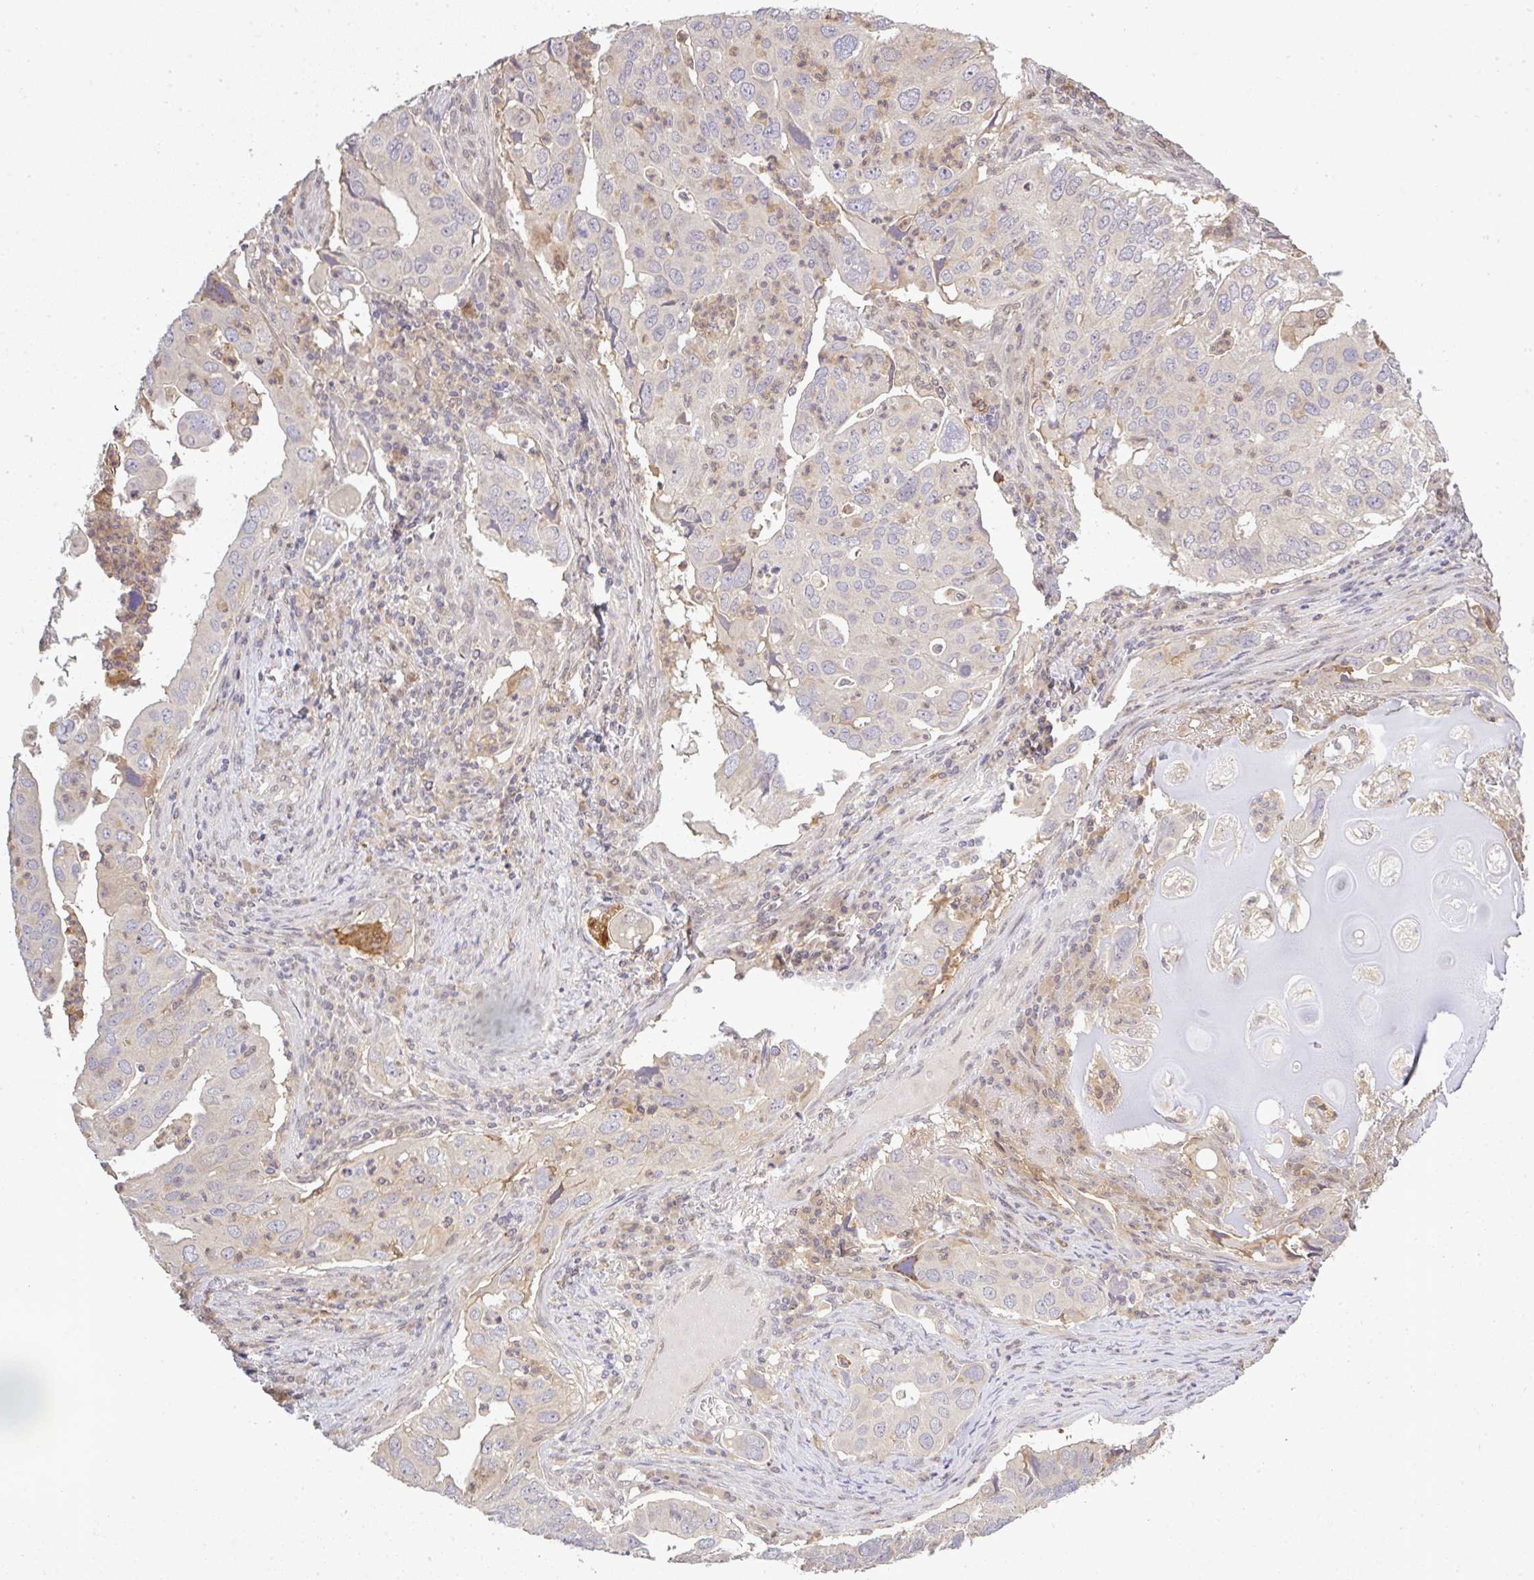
{"staining": {"intensity": "negative", "quantity": "none", "location": "none"}, "tissue": "lung cancer", "cell_type": "Tumor cells", "image_type": "cancer", "snomed": [{"axis": "morphology", "description": "Adenocarcinoma, NOS"}, {"axis": "topography", "description": "Lung"}], "caption": "Immunohistochemistry image of neoplastic tissue: lung cancer stained with DAB shows no significant protein staining in tumor cells. Nuclei are stained in blue.", "gene": "FAM153A", "patient": {"sex": "male", "age": 48}}